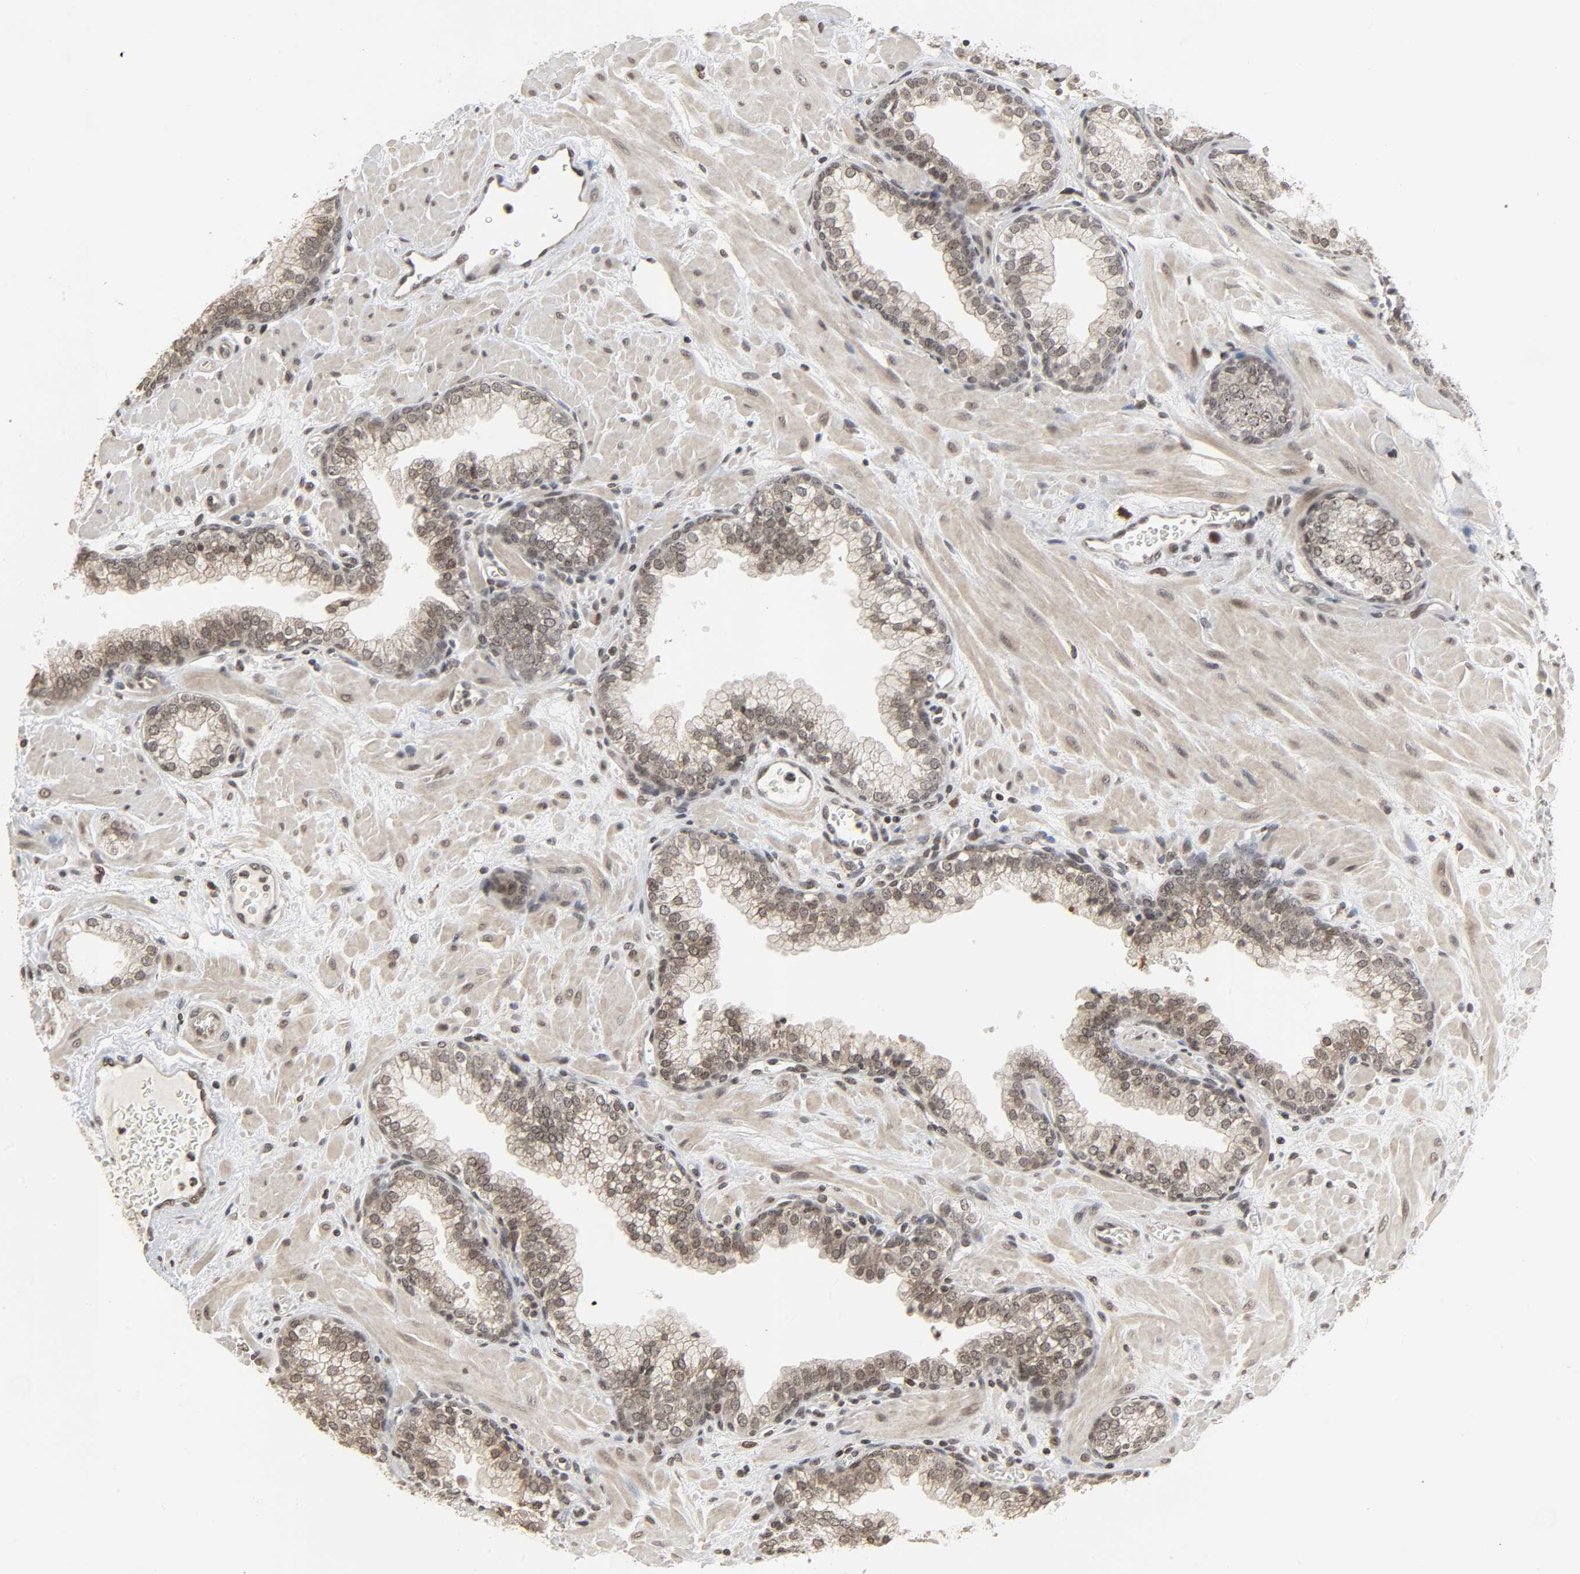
{"staining": {"intensity": "weak", "quantity": "<25%", "location": "nuclear"}, "tissue": "prostate", "cell_type": "Glandular cells", "image_type": "normal", "snomed": [{"axis": "morphology", "description": "Normal tissue, NOS"}, {"axis": "topography", "description": "Prostate"}], "caption": "Immunohistochemical staining of benign prostate reveals no significant expression in glandular cells. (Brightfield microscopy of DAB (3,3'-diaminobenzidine) IHC at high magnification).", "gene": "XRCC1", "patient": {"sex": "male", "age": 60}}